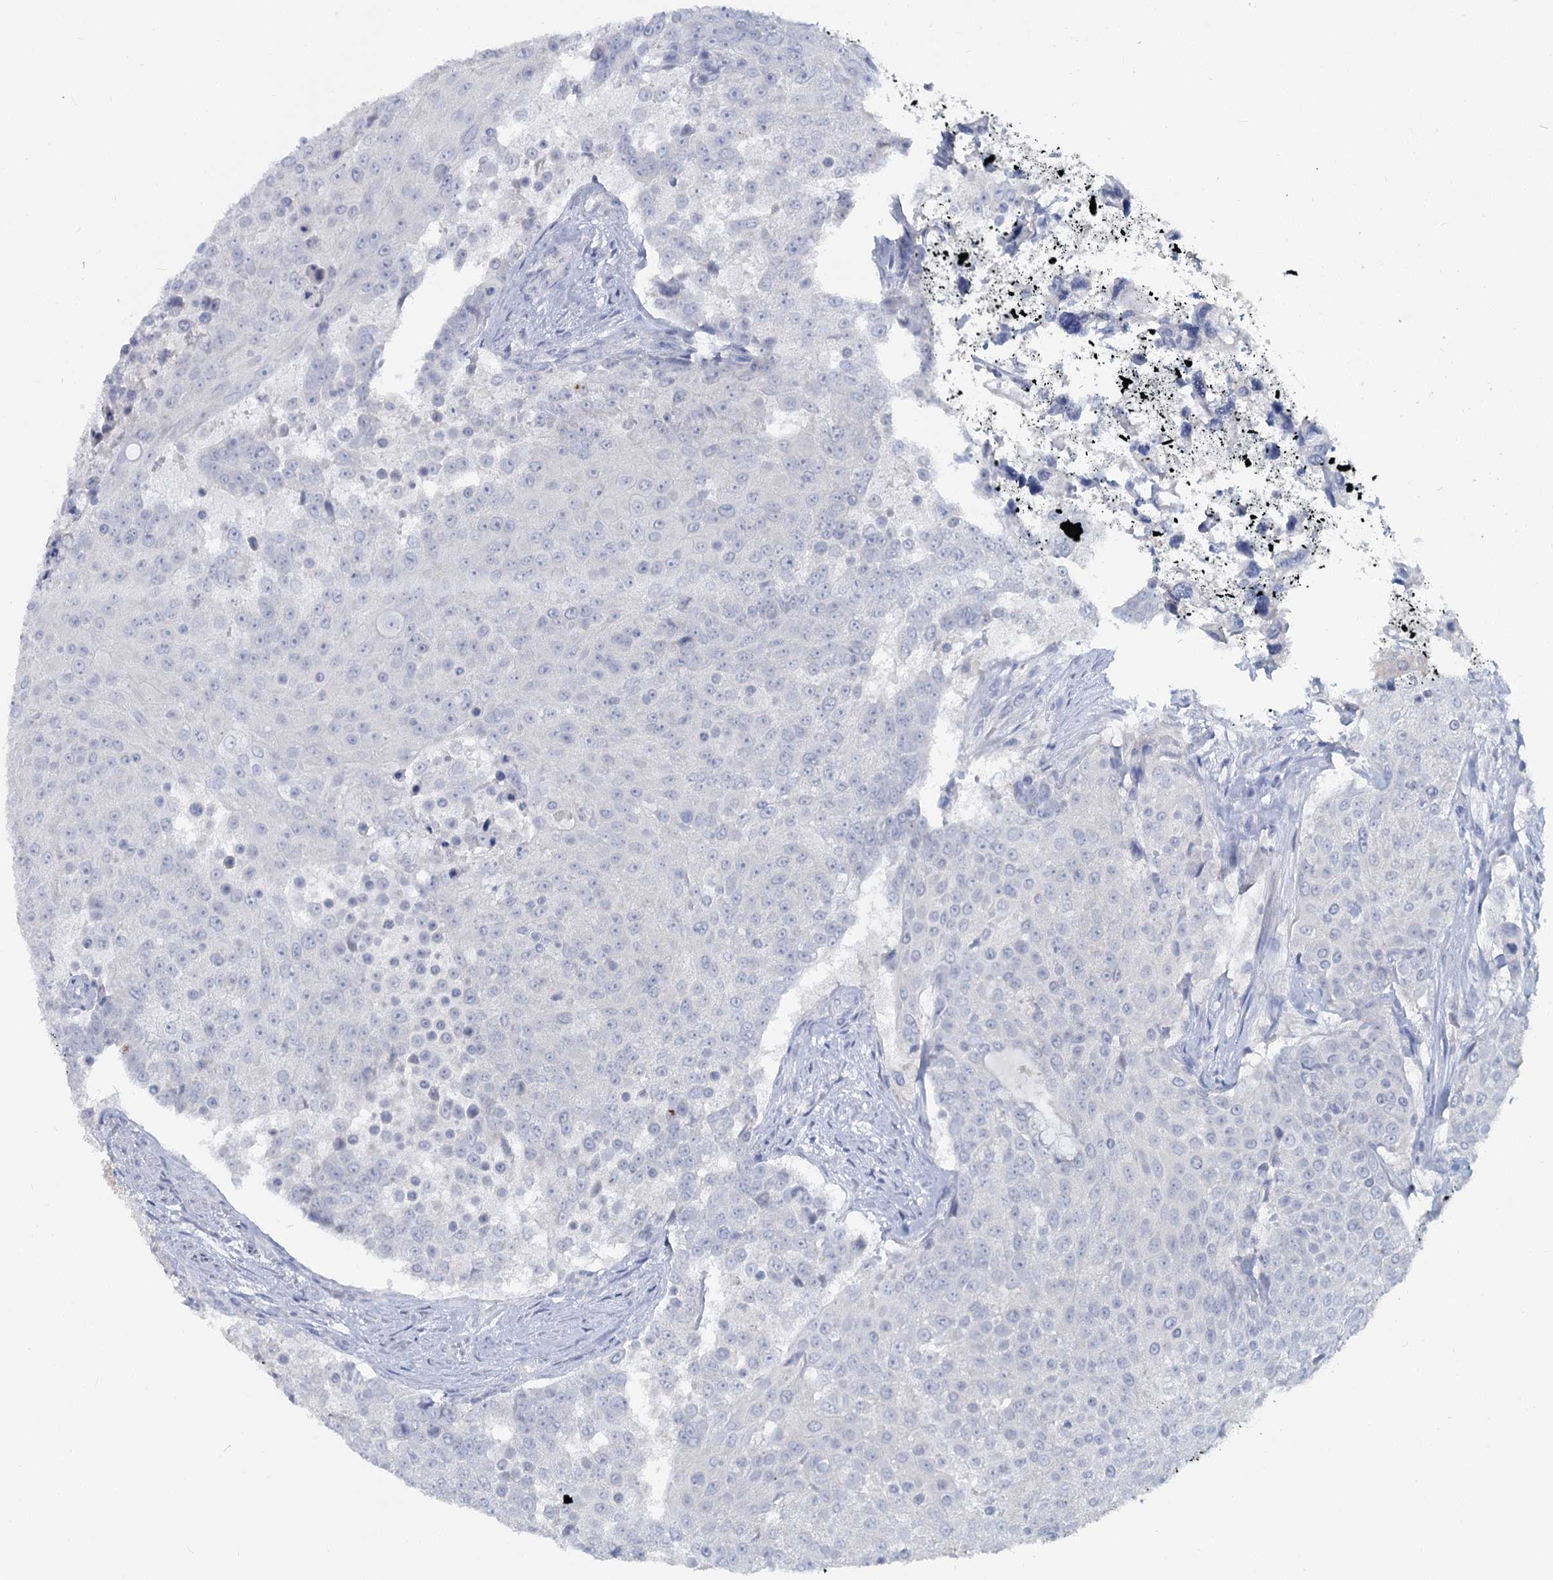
{"staining": {"intensity": "negative", "quantity": "none", "location": "none"}, "tissue": "urothelial cancer", "cell_type": "Tumor cells", "image_type": "cancer", "snomed": [{"axis": "morphology", "description": "Urothelial carcinoma, High grade"}, {"axis": "topography", "description": "Urinary bladder"}], "caption": "Immunohistochemical staining of urothelial cancer reveals no significant positivity in tumor cells. (Stains: DAB immunohistochemistry with hematoxylin counter stain, Microscopy: brightfield microscopy at high magnification).", "gene": "CHGA", "patient": {"sex": "female", "age": 63}}